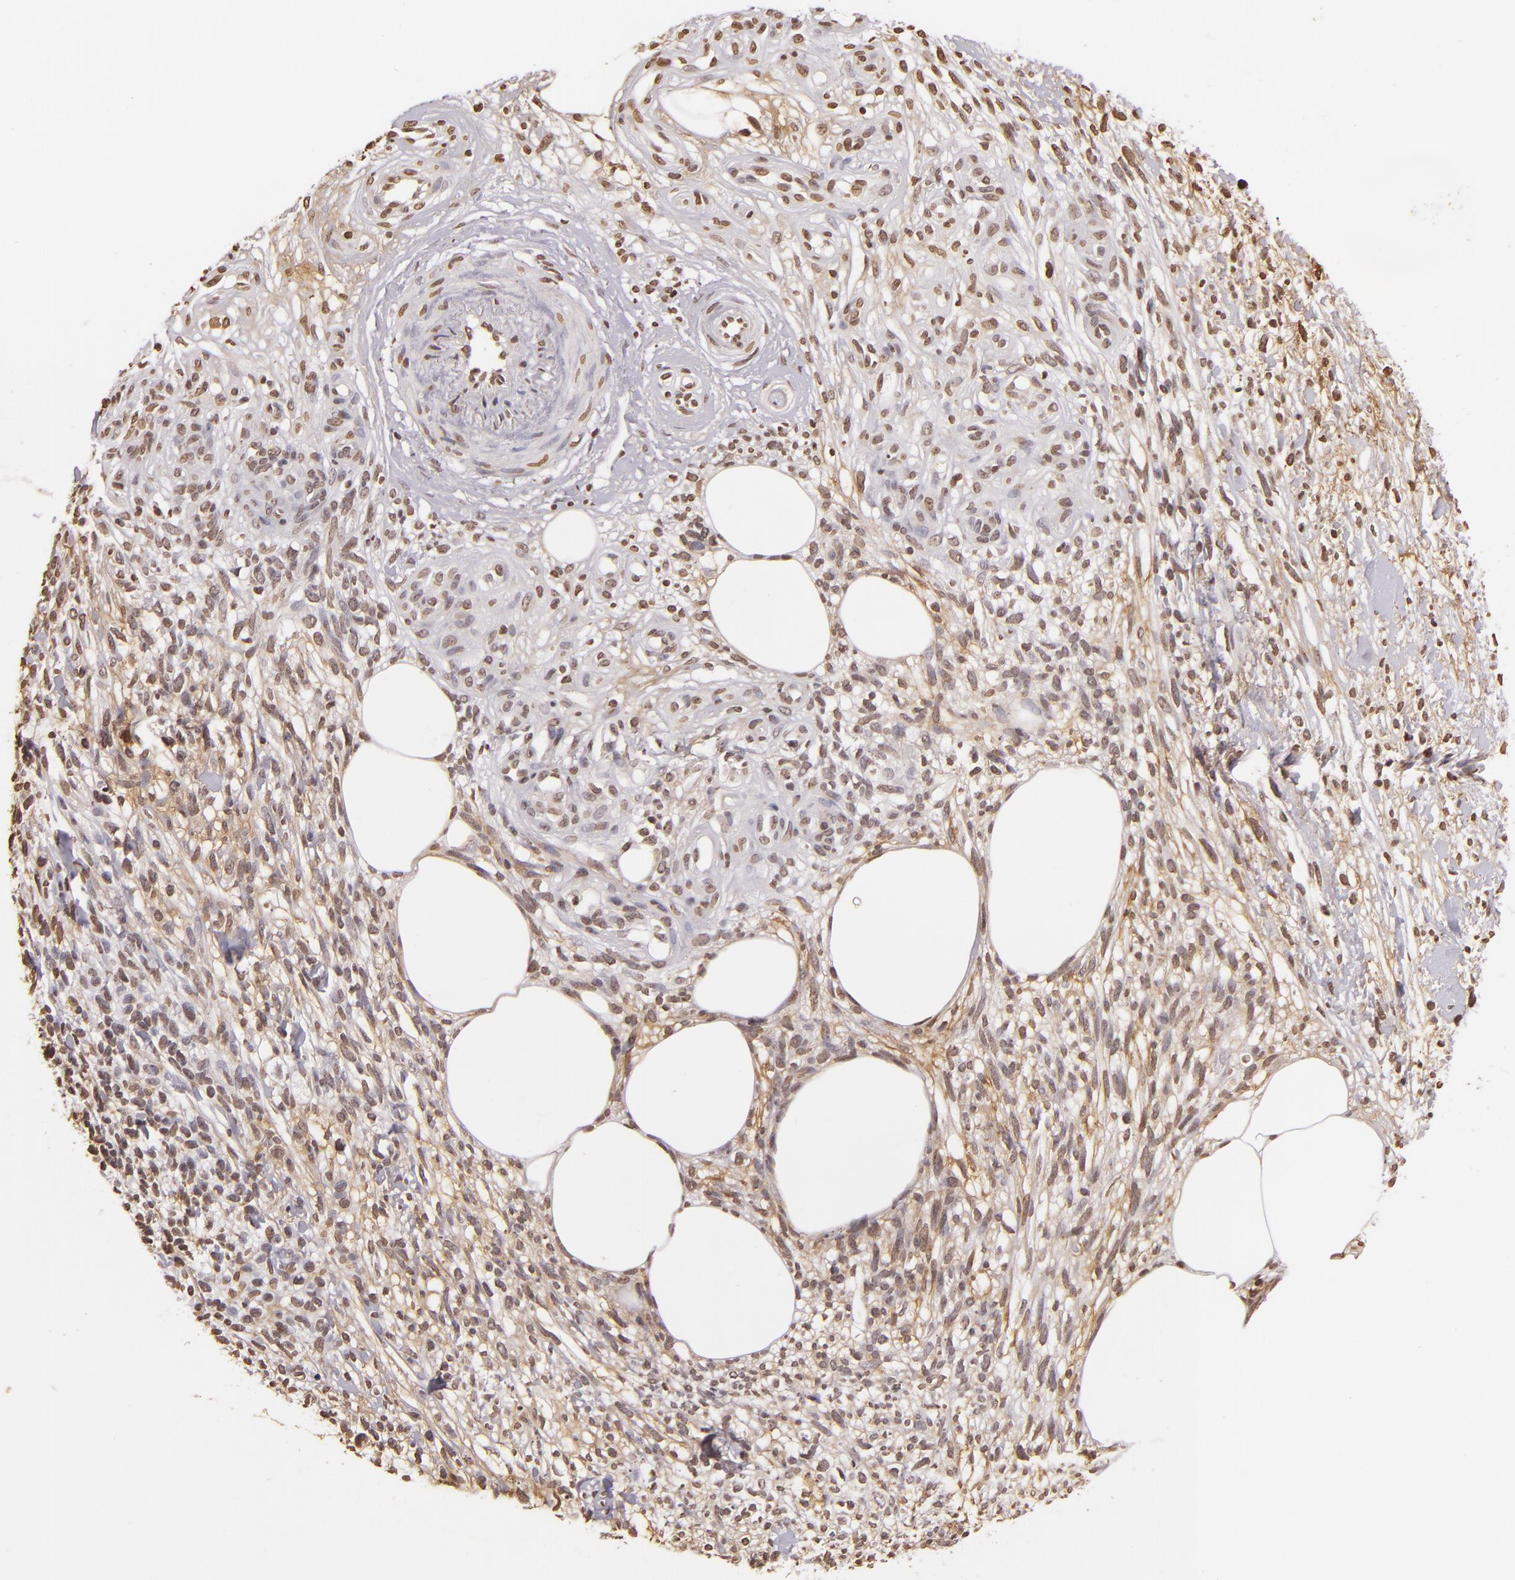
{"staining": {"intensity": "weak", "quantity": "25%-75%", "location": "nuclear"}, "tissue": "melanoma", "cell_type": "Tumor cells", "image_type": "cancer", "snomed": [{"axis": "morphology", "description": "Malignant melanoma, NOS"}, {"axis": "topography", "description": "Skin"}], "caption": "DAB immunohistochemical staining of melanoma demonstrates weak nuclear protein expression in approximately 25%-75% of tumor cells.", "gene": "THRB", "patient": {"sex": "female", "age": 85}}